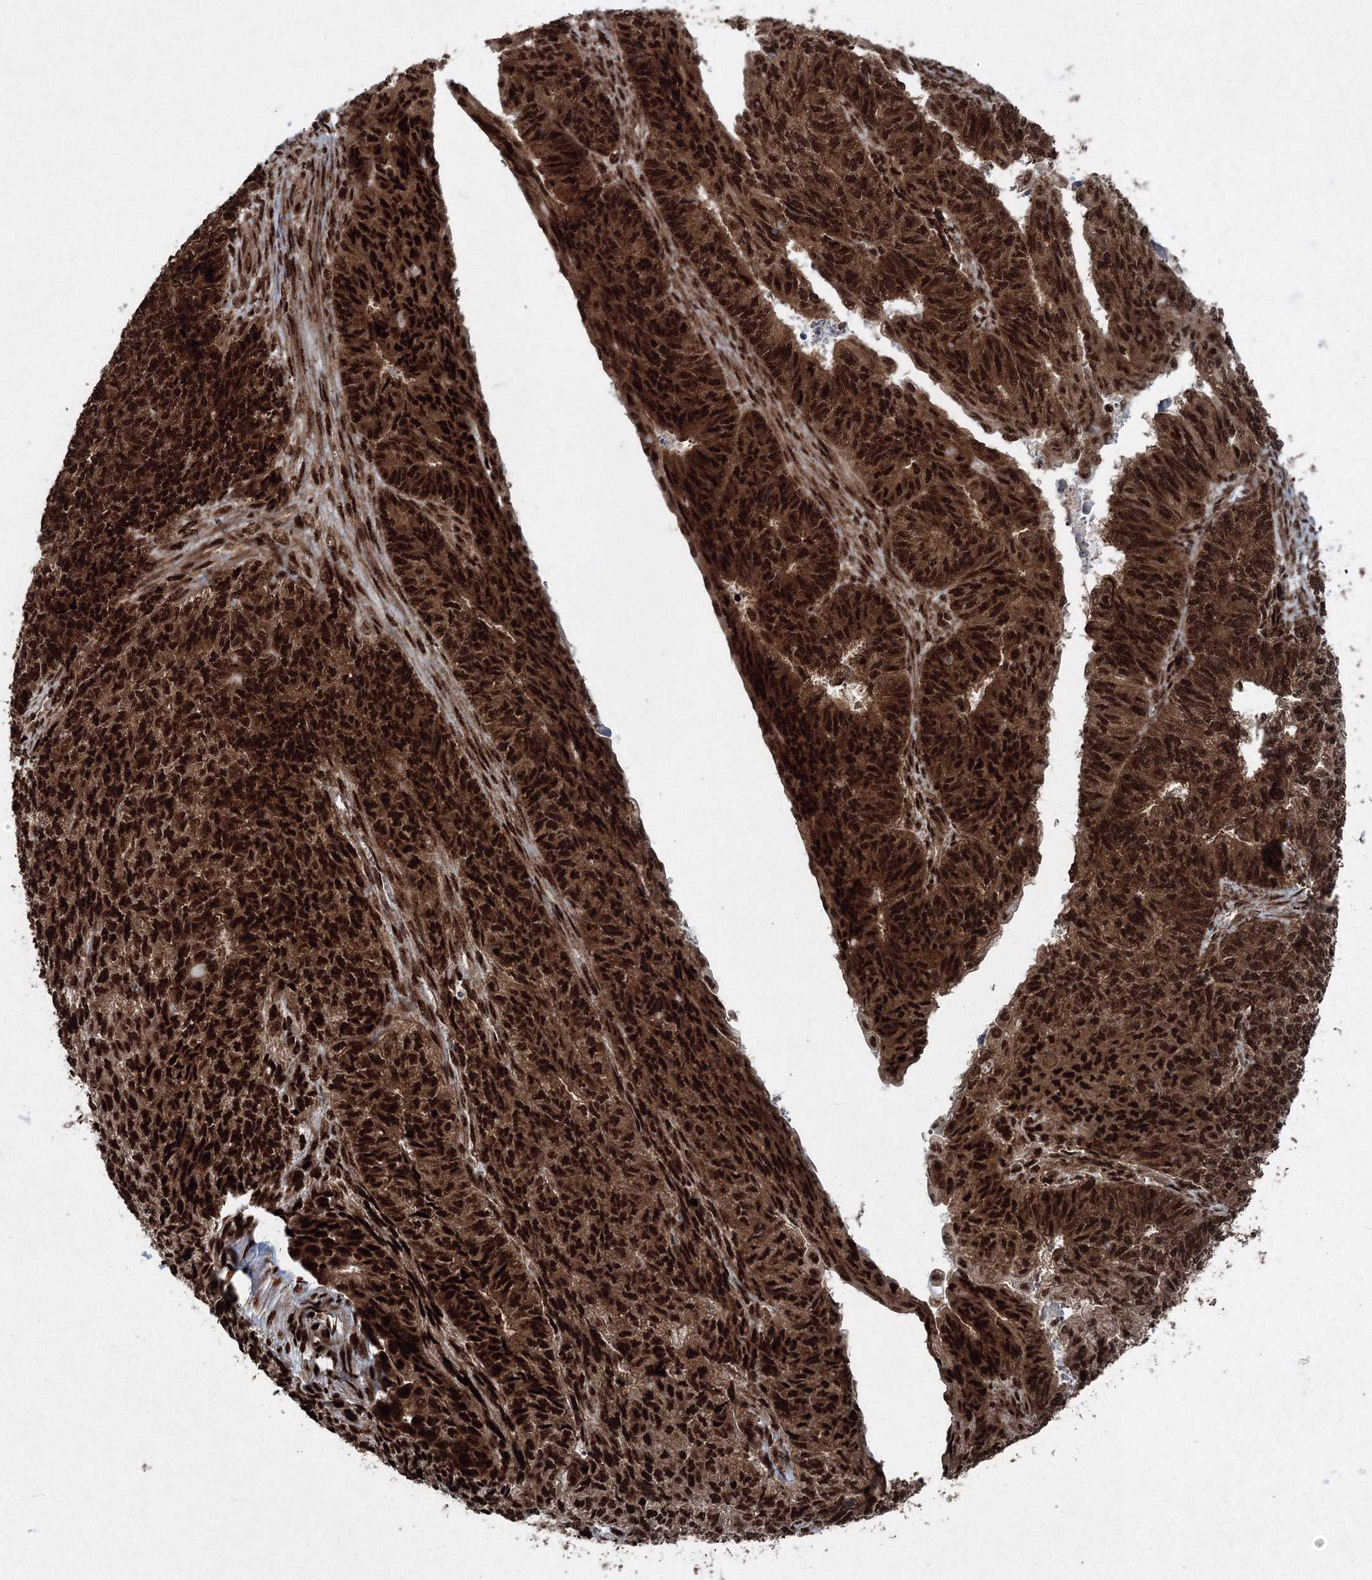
{"staining": {"intensity": "strong", "quantity": ">75%", "location": "cytoplasmic/membranous,nuclear"}, "tissue": "endometrial cancer", "cell_type": "Tumor cells", "image_type": "cancer", "snomed": [{"axis": "morphology", "description": "Adenocarcinoma, NOS"}, {"axis": "topography", "description": "Endometrium"}], "caption": "Immunohistochemical staining of endometrial cancer (adenocarcinoma) exhibits strong cytoplasmic/membranous and nuclear protein staining in approximately >75% of tumor cells. The staining is performed using DAB brown chromogen to label protein expression. The nuclei are counter-stained blue using hematoxylin.", "gene": "SNRPC", "patient": {"sex": "female", "age": 32}}